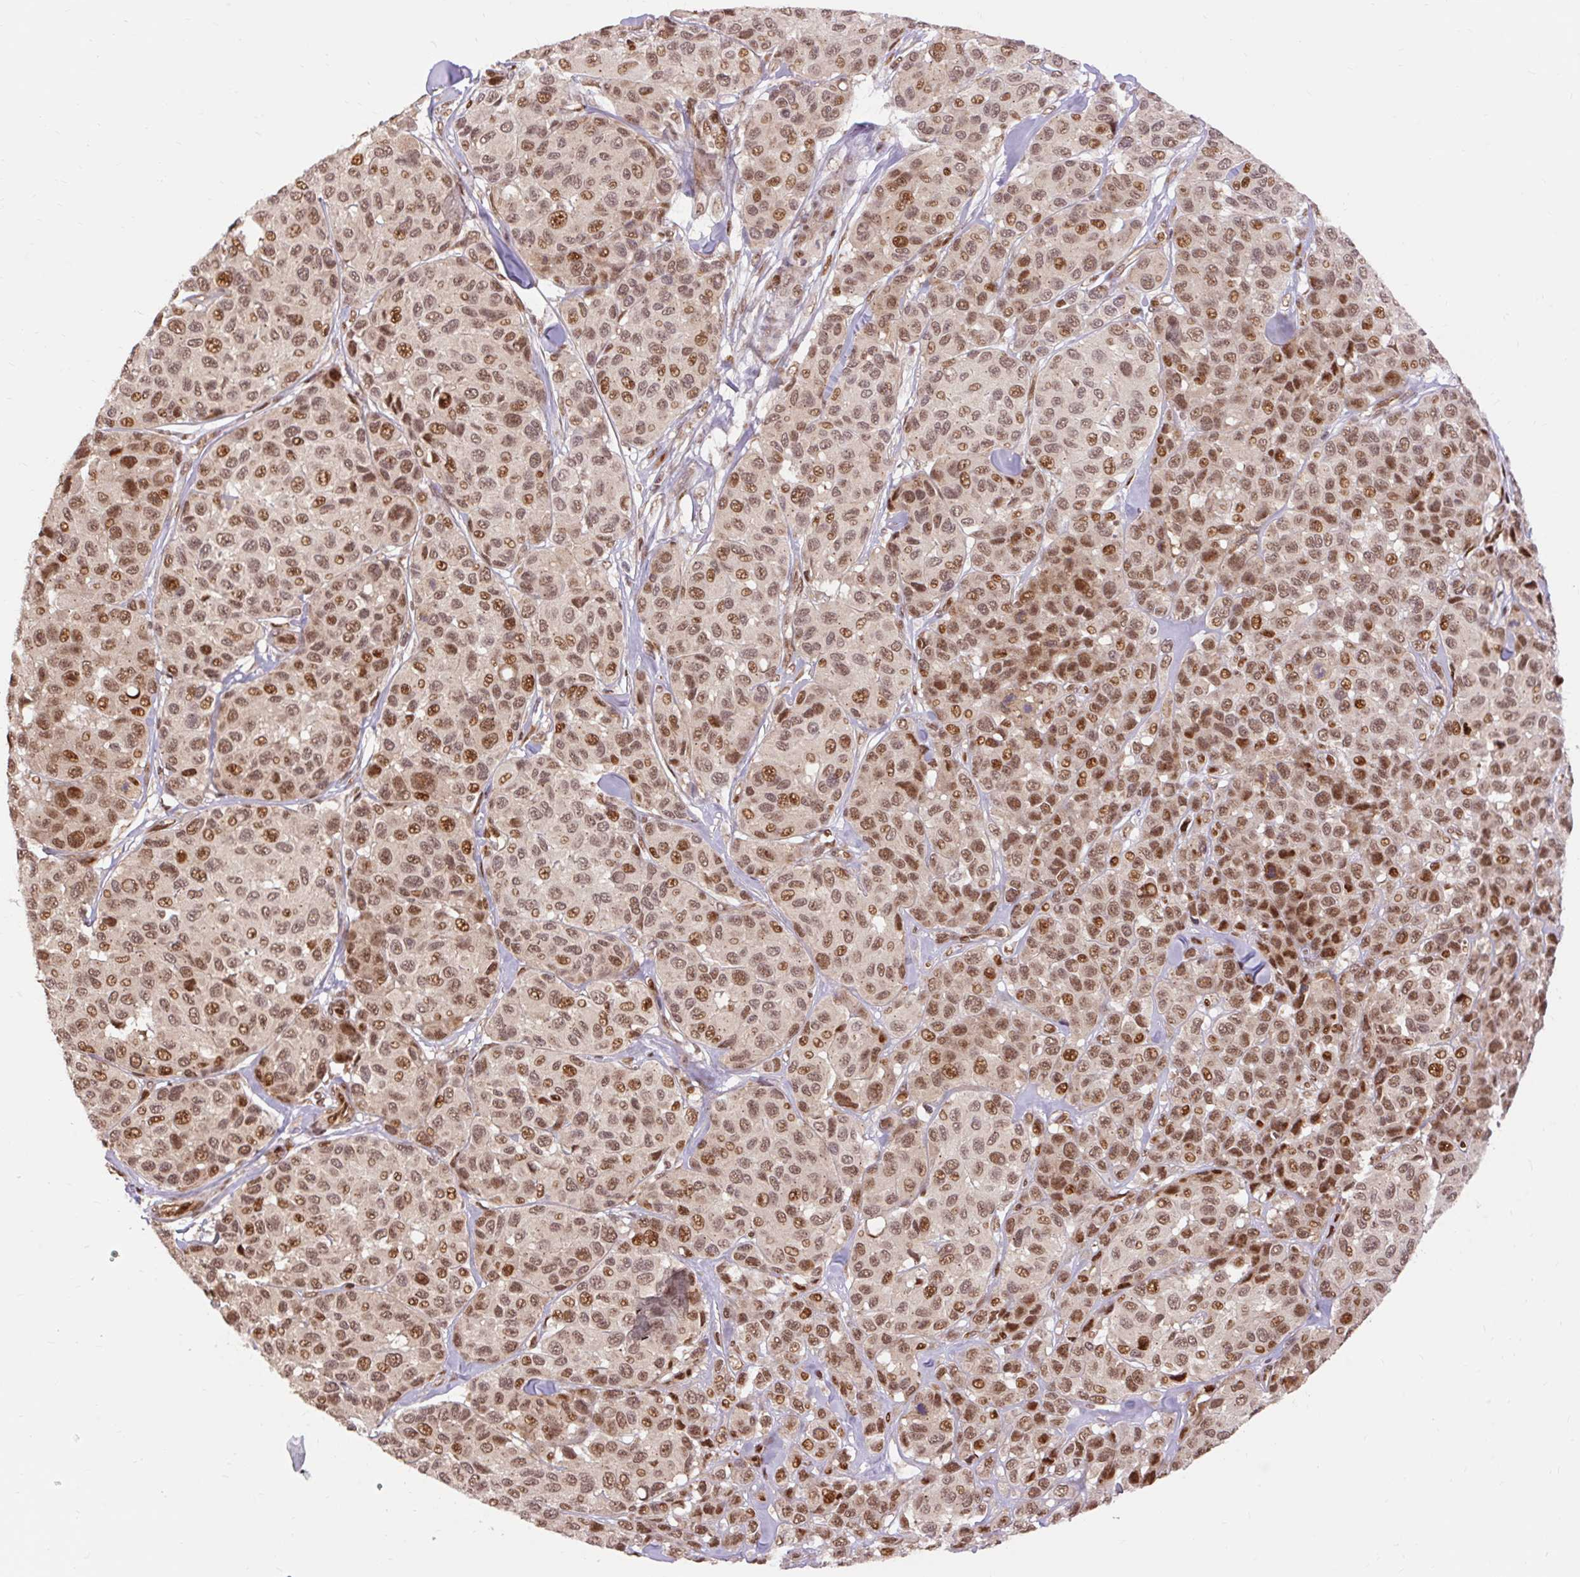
{"staining": {"intensity": "moderate", "quantity": ">75%", "location": "nuclear"}, "tissue": "melanoma", "cell_type": "Tumor cells", "image_type": "cancer", "snomed": [{"axis": "morphology", "description": "Malignant melanoma, NOS"}, {"axis": "topography", "description": "Skin"}], "caption": "Melanoma stained for a protein (brown) reveals moderate nuclear positive expression in about >75% of tumor cells.", "gene": "MECOM", "patient": {"sex": "female", "age": 66}}